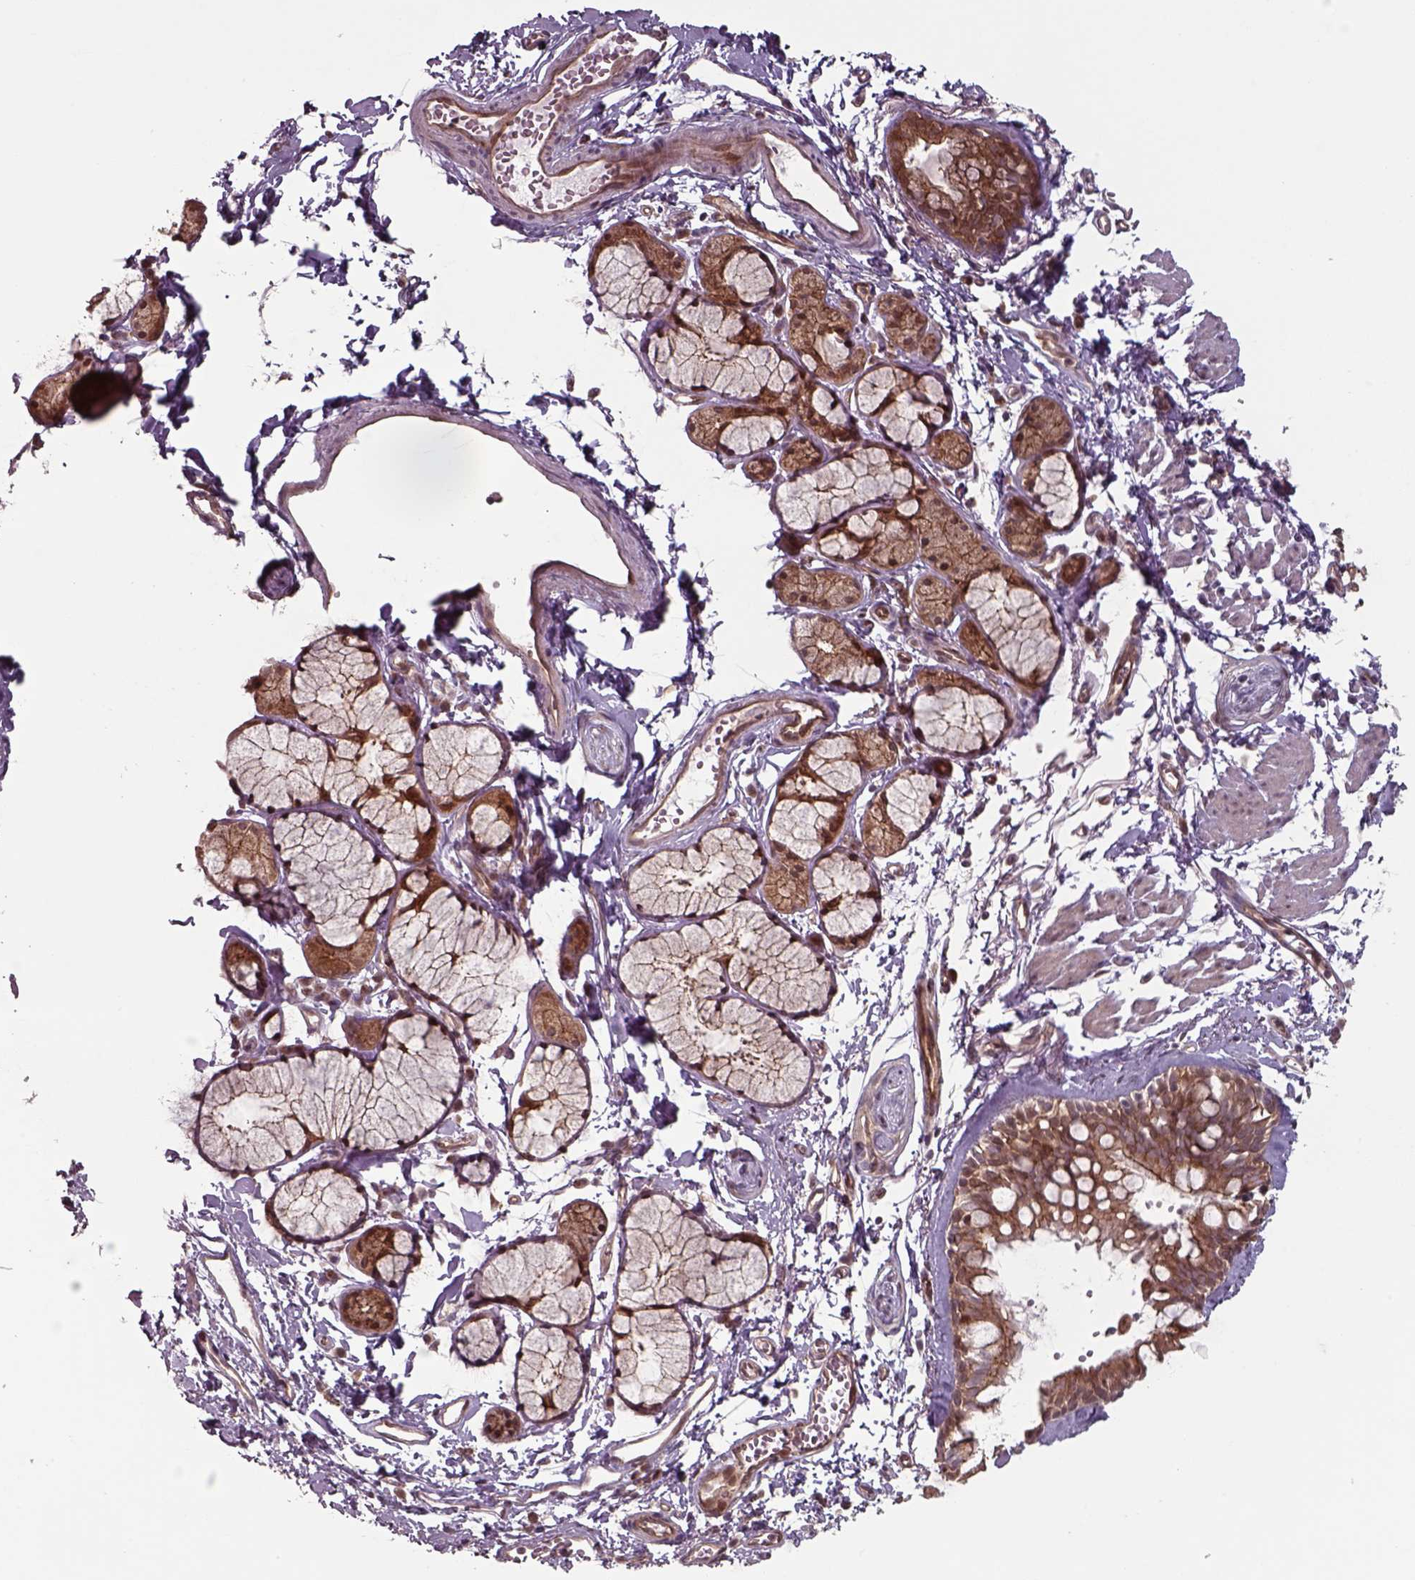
{"staining": {"intensity": "strong", "quantity": ">75%", "location": "cytoplasmic/membranous"}, "tissue": "bronchus", "cell_type": "Respiratory epithelial cells", "image_type": "normal", "snomed": [{"axis": "morphology", "description": "Normal tissue, NOS"}, {"axis": "topography", "description": "Cartilage tissue"}, {"axis": "topography", "description": "Bronchus"}], "caption": "Immunohistochemistry image of unremarkable bronchus: human bronchus stained using IHC shows high levels of strong protein expression localized specifically in the cytoplasmic/membranous of respiratory epithelial cells, appearing as a cytoplasmic/membranous brown color.", "gene": "CHMP3", "patient": {"sex": "female", "age": 59}}